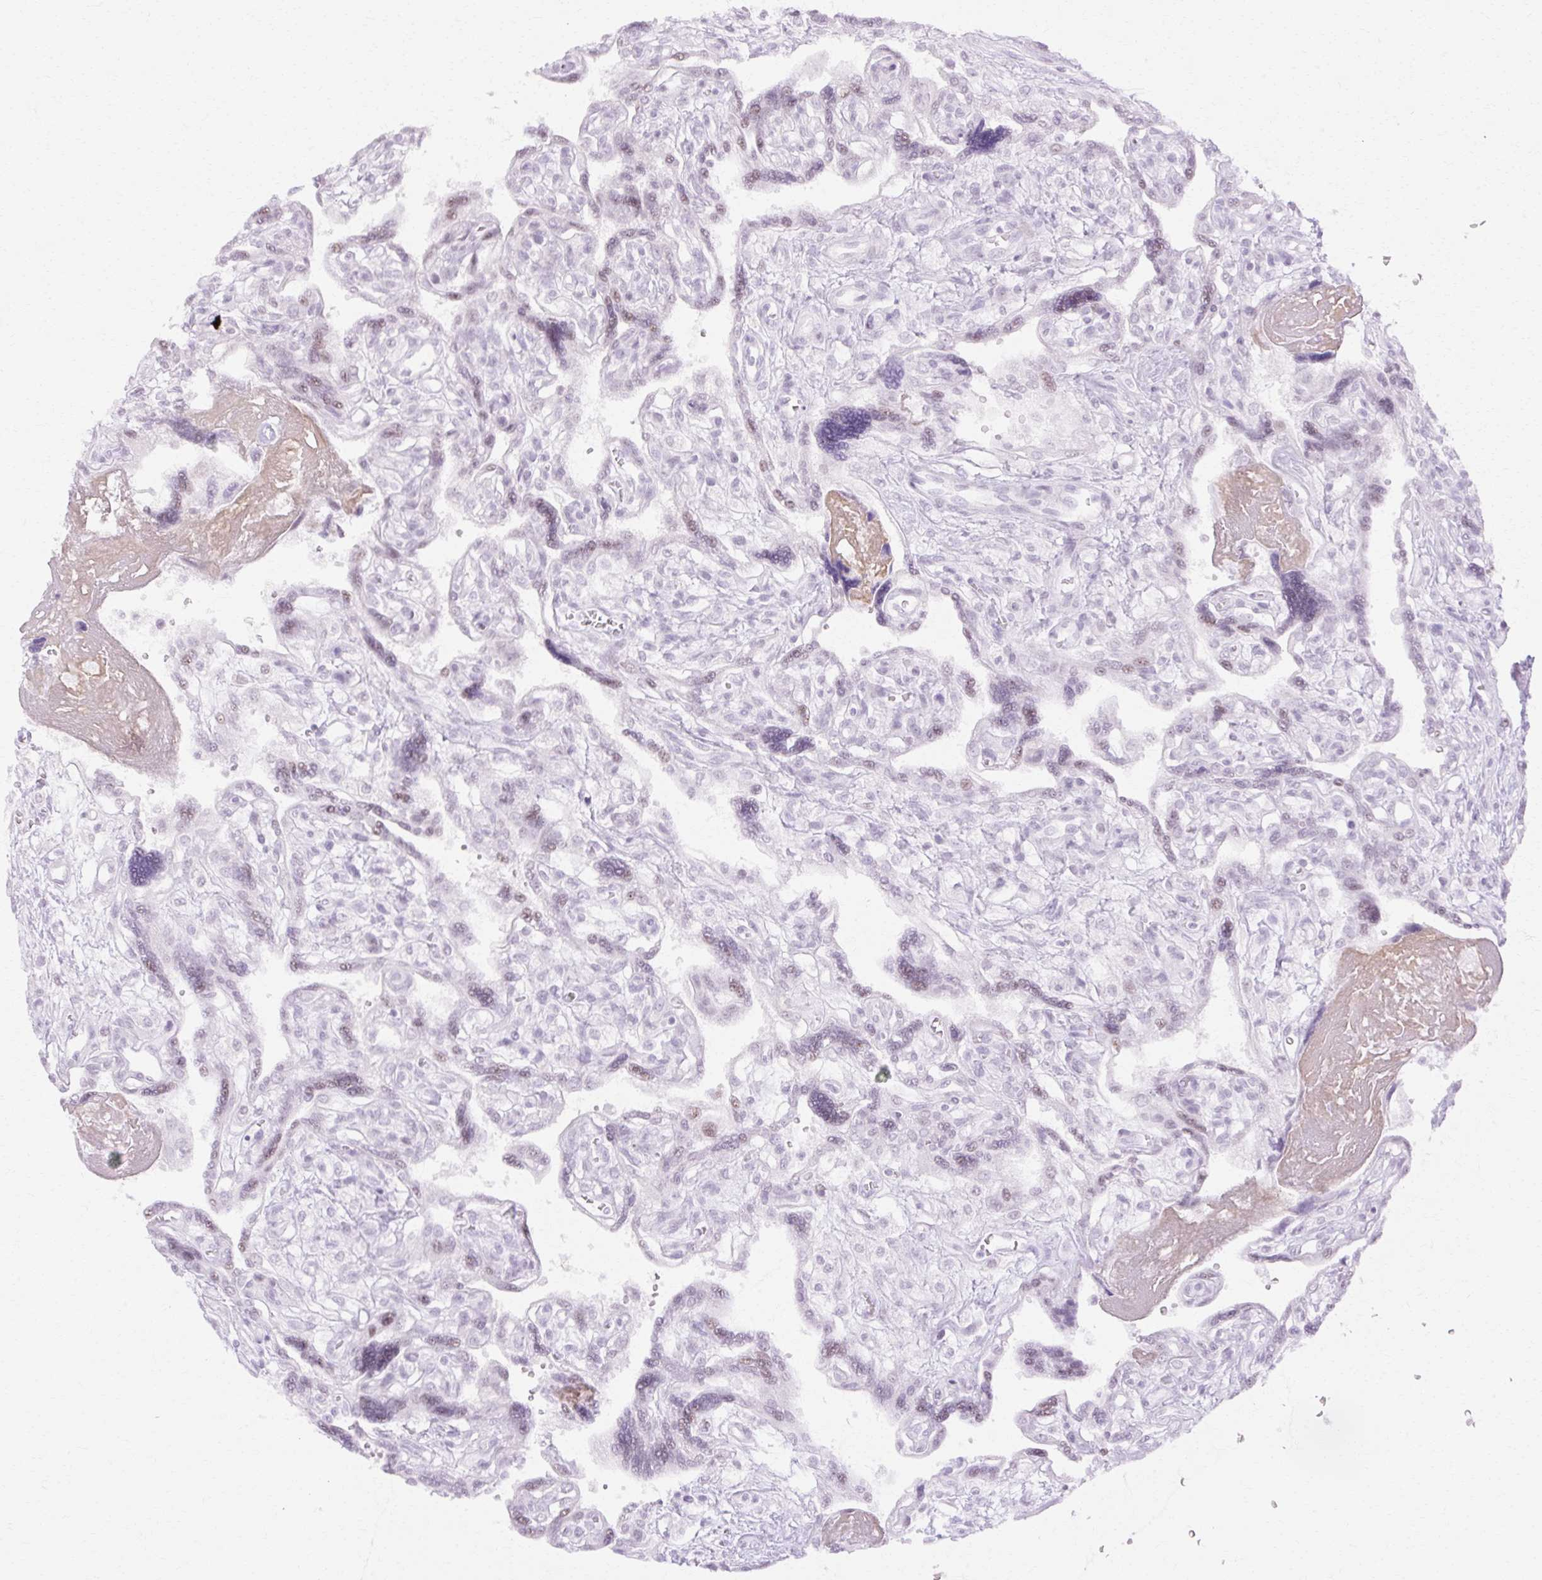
{"staining": {"intensity": "weak", "quantity": "25%-75%", "location": "nuclear"}, "tissue": "placenta", "cell_type": "Trophoblastic cells", "image_type": "normal", "snomed": [{"axis": "morphology", "description": "Normal tissue, NOS"}, {"axis": "topography", "description": "Placenta"}], "caption": "Protein expression by immunohistochemistry shows weak nuclear staining in approximately 25%-75% of trophoblastic cells in benign placenta. The staining was performed using DAB (3,3'-diaminobenzidine), with brown indicating positive protein expression. Nuclei are stained blue with hematoxylin.", "gene": "C3orf49", "patient": {"sex": "female", "age": 39}}